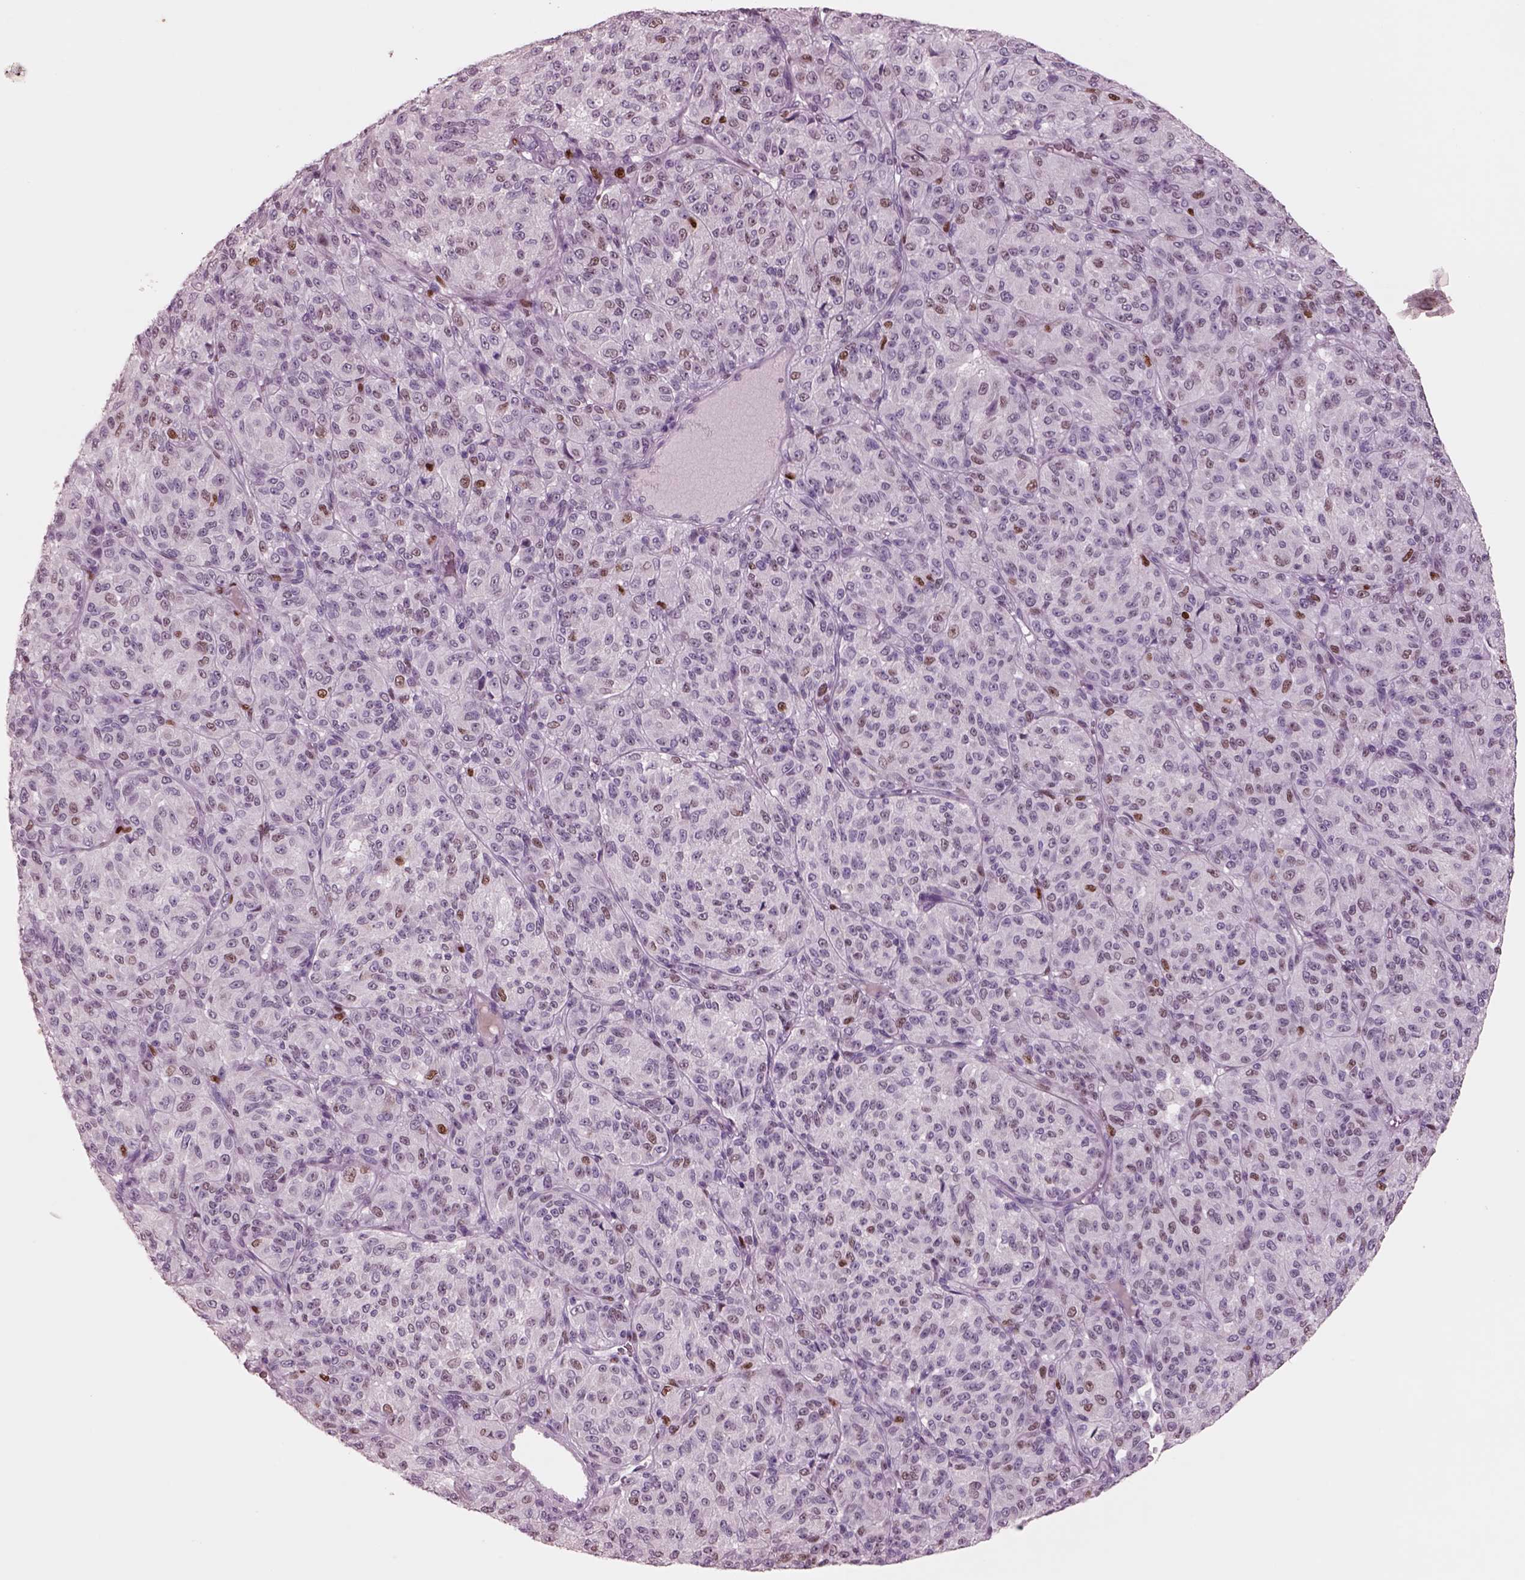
{"staining": {"intensity": "moderate", "quantity": "<25%", "location": "nuclear"}, "tissue": "melanoma", "cell_type": "Tumor cells", "image_type": "cancer", "snomed": [{"axis": "morphology", "description": "Malignant melanoma, Metastatic site"}, {"axis": "topography", "description": "Brain"}], "caption": "Immunohistochemical staining of human malignant melanoma (metastatic site) demonstrates low levels of moderate nuclear staining in approximately <25% of tumor cells.", "gene": "SOX9", "patient": {"sex": "female", "age": 56}}